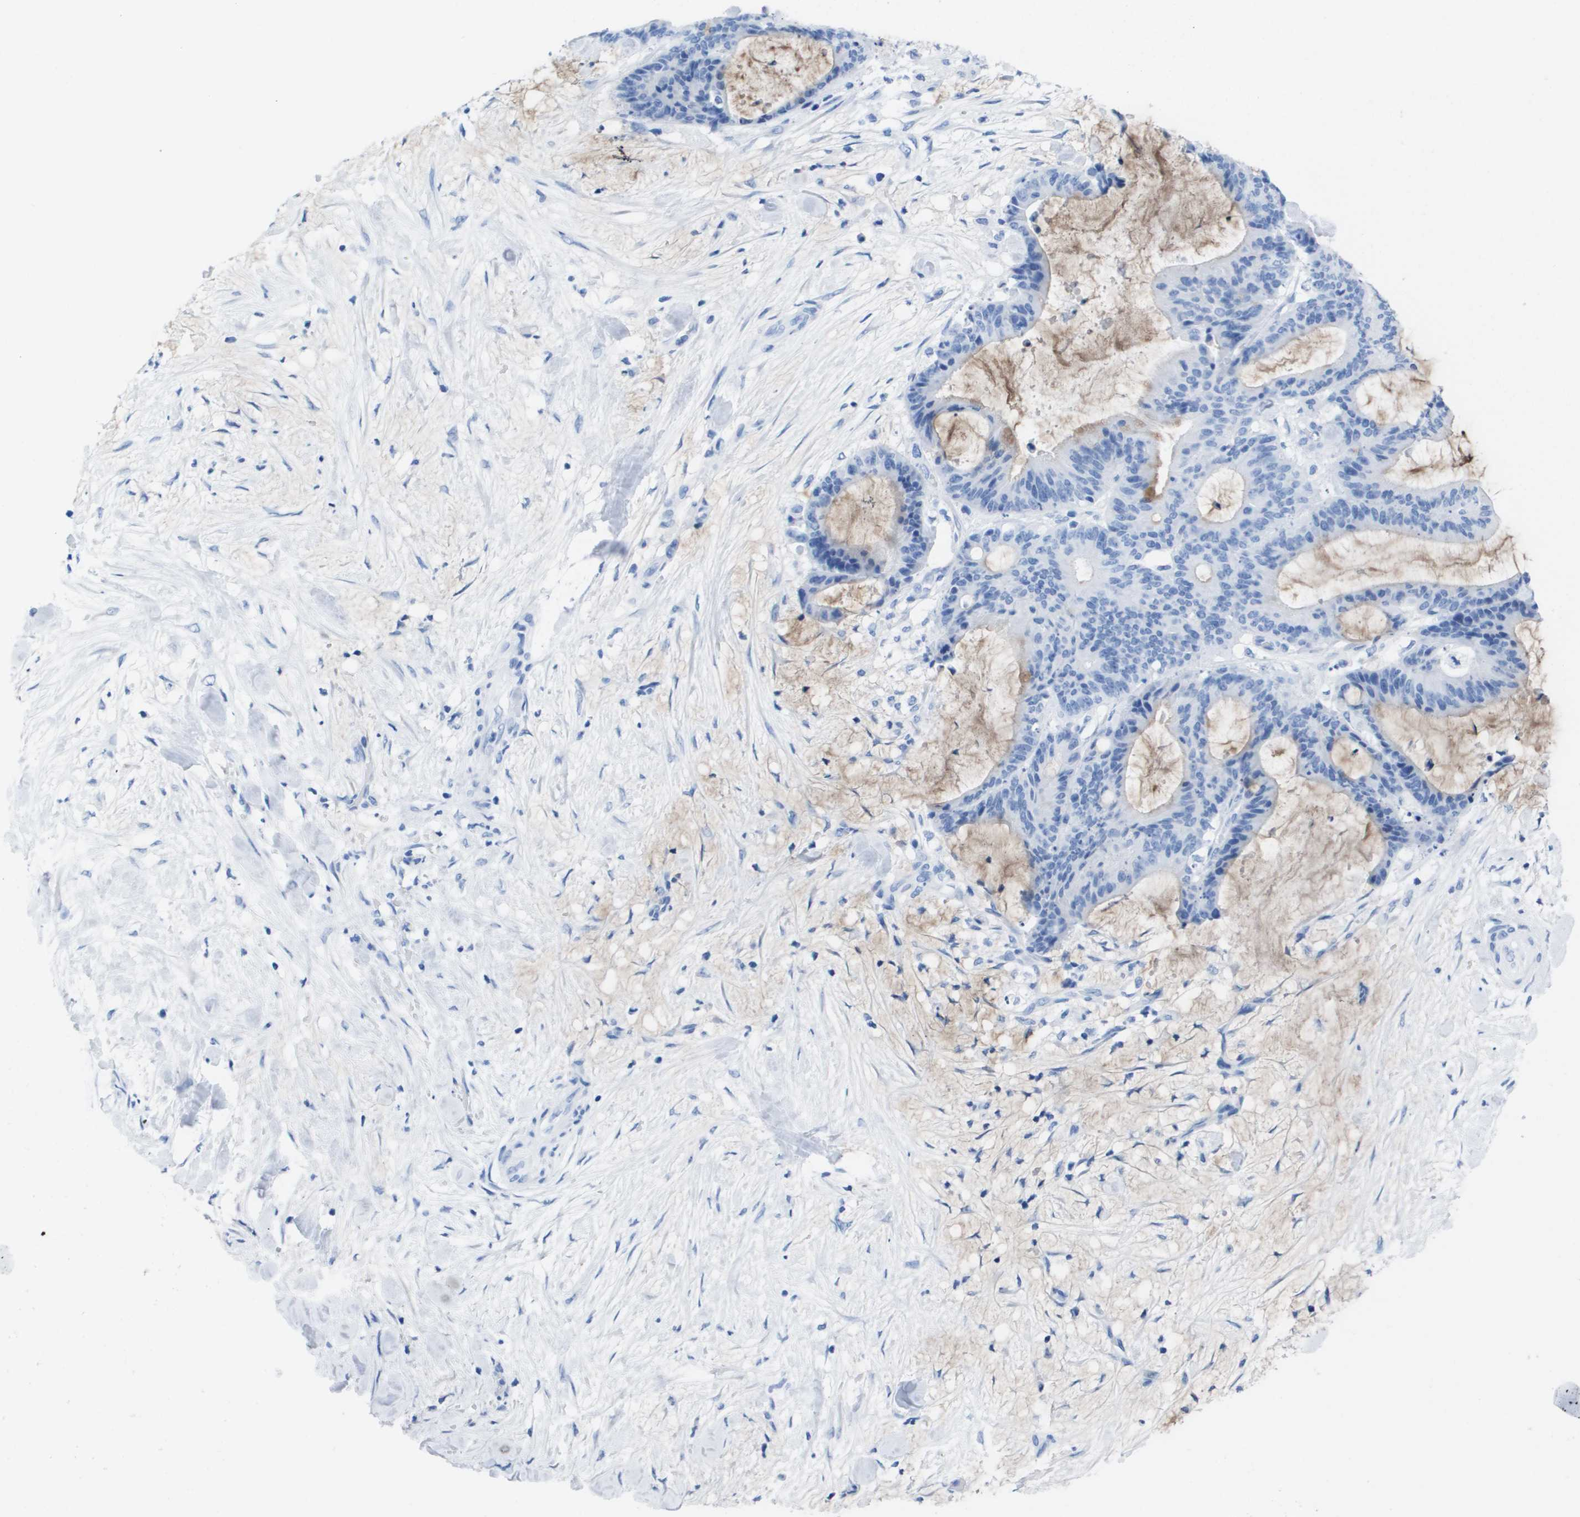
{"staining": {"intensity": "negative", "quantity": "none", "location": "none"}, "tissue": "liver cancer", "cell_type": "Tumor cells", "image_type": "cancer", "snomed": [{"axis": "morphology", "description": "Cholangiocarcinoma"}, {"axis": "topography", "description": "Liver"}], "caption": "This is an immunohistochemistry photomicrograph of human cholangiocarcinoma (liver). There is no positivity in tumor cells.", "gene": "KCNA3", "patient": {"sex": "female", "age": 73}}